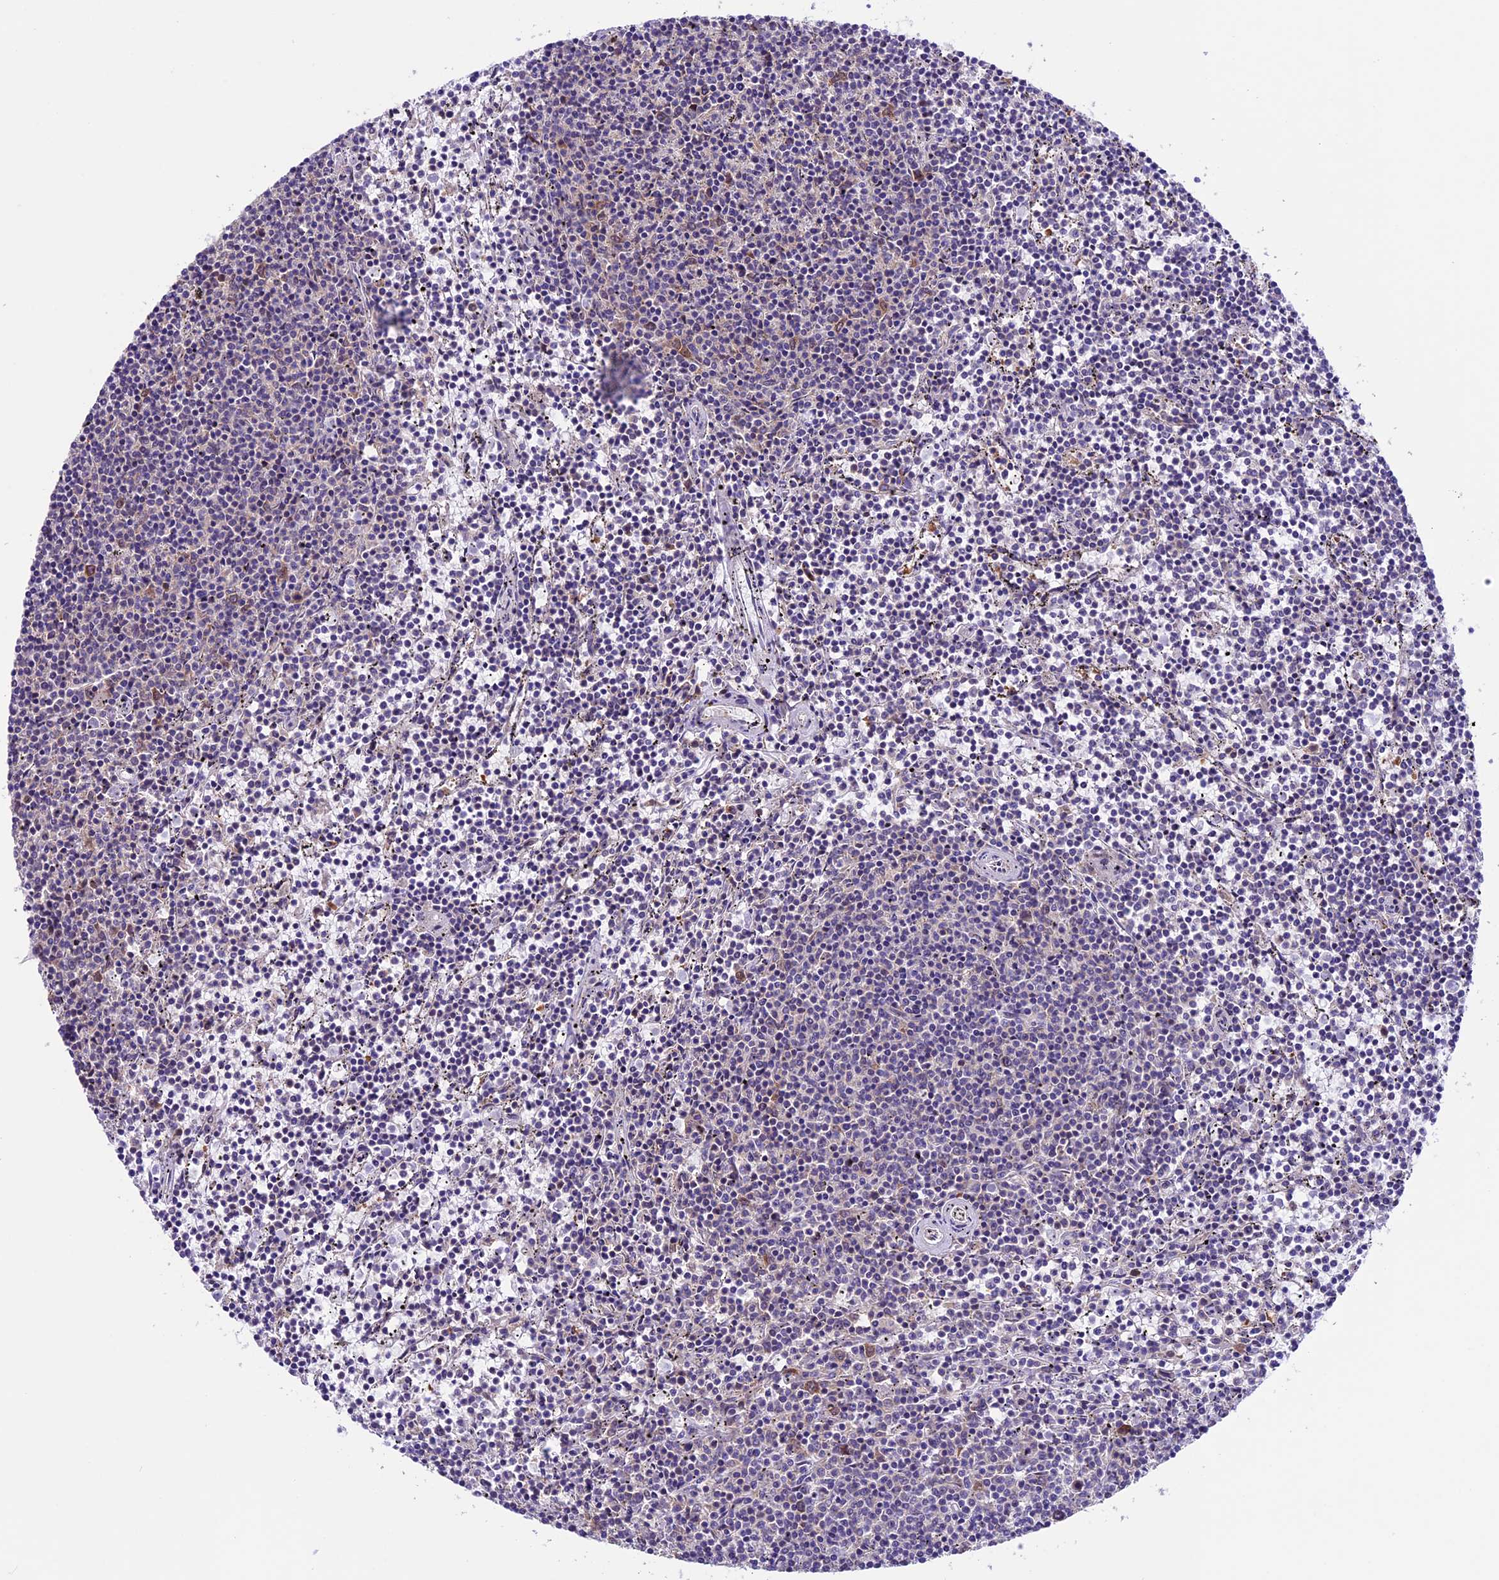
{"staining": {"intensity": "negative", "quantity": "none", "location": "none"}, "tissue": "lymphoma", "cell_type": "Tumor cells", "image_type": "cancer", "snomed": [{"axis": "morphology", "description": "Malignant lymphoma, non-Hodgkin's type, Low grade"}, {"axis": "topography", "description": "Spleen"}], "caption": "Human lymphoma stained for a protein using immunohistochemistry displays no expression in tumor cells.", "gene": "XKR7", "patient": {"sex": "female", "age": 50}}